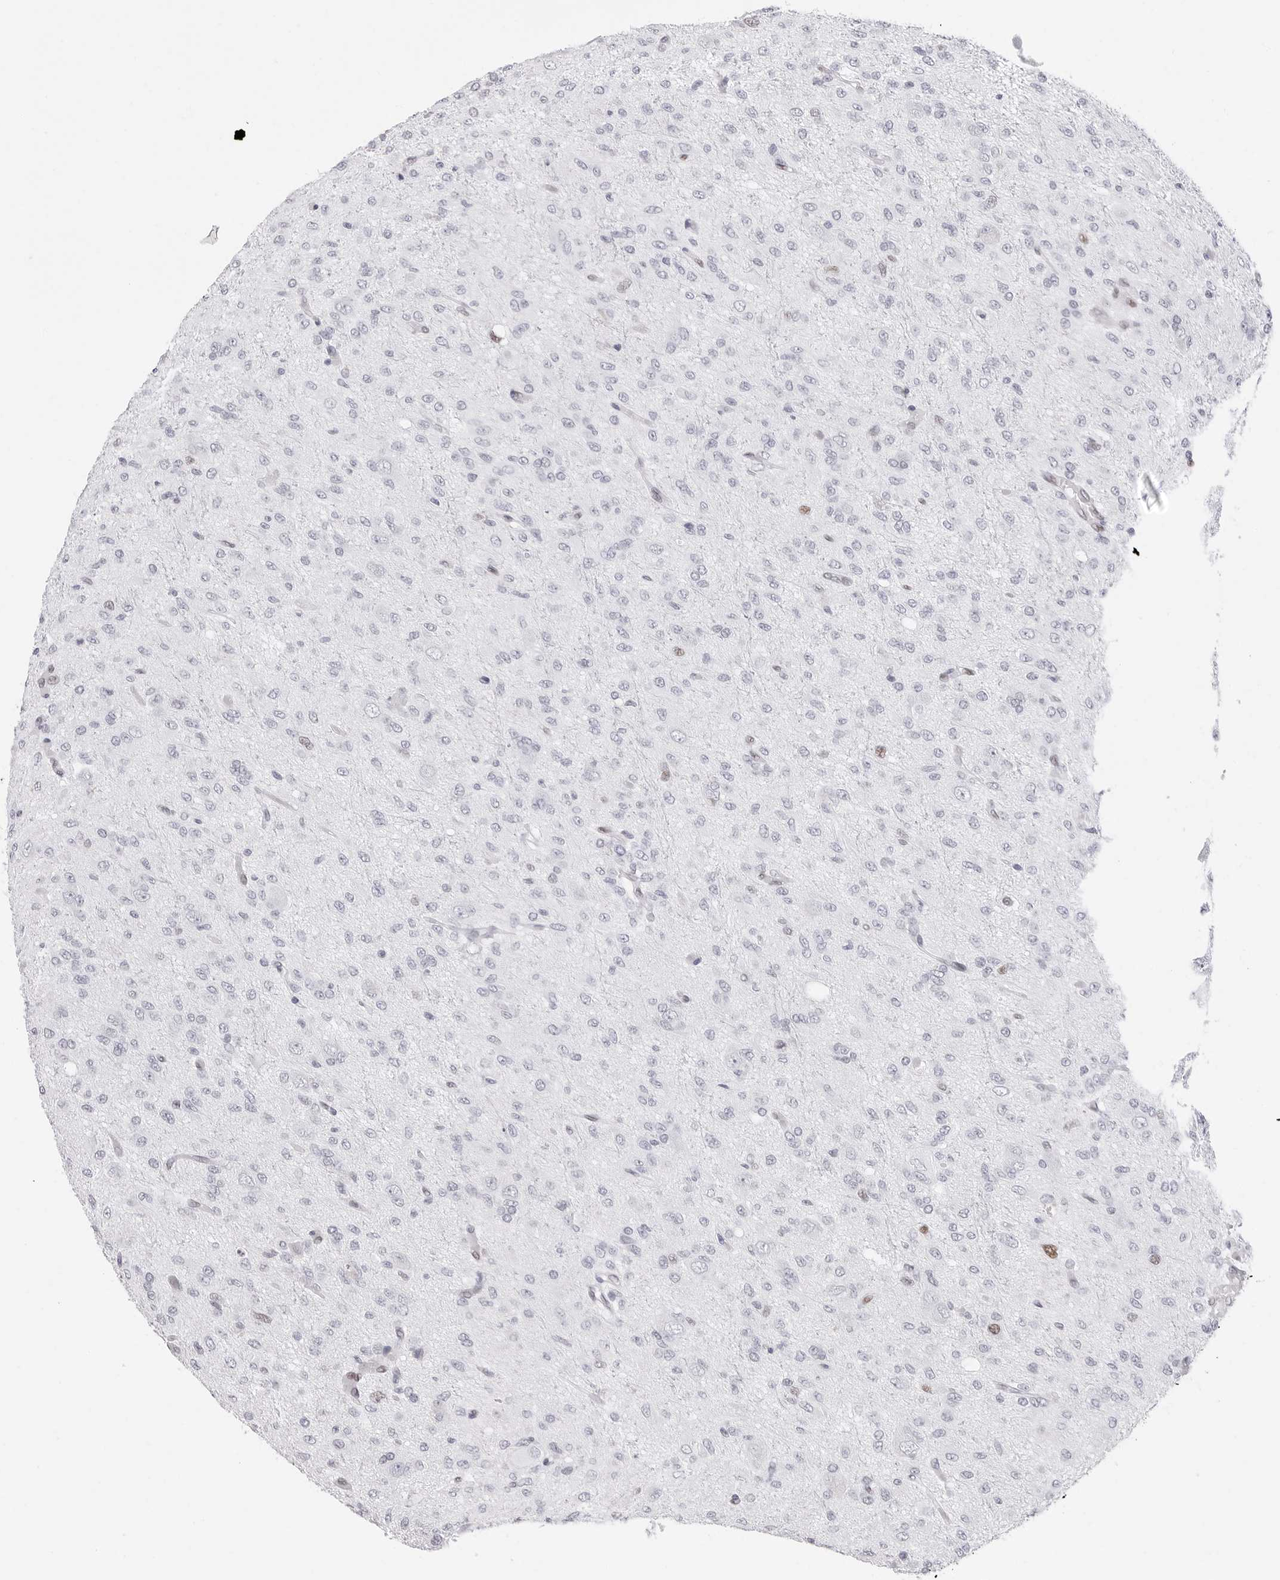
{"staining": {"intensity": "moderate", "quantity": "<25%", "location": "nuclear"}, "tissue": "glioma", "cell_type": "Tumor cells", "image_type": "cancer", "snomed": [{"axis": "morphology", "description": "Glioma, malignant, High grade"}, {"axis": "topography", "description": "Brain"}], "caption": "An immunohistochemistry micrograph of neoplastic tissue is shown. Protein staining in brown highlights moderate nuclear positivity in glioma within tumor cells. (IHC, brightfield microscopy, high magnification).", "gene": "NASP", "patient": {"sex": "female", "age": 59}}